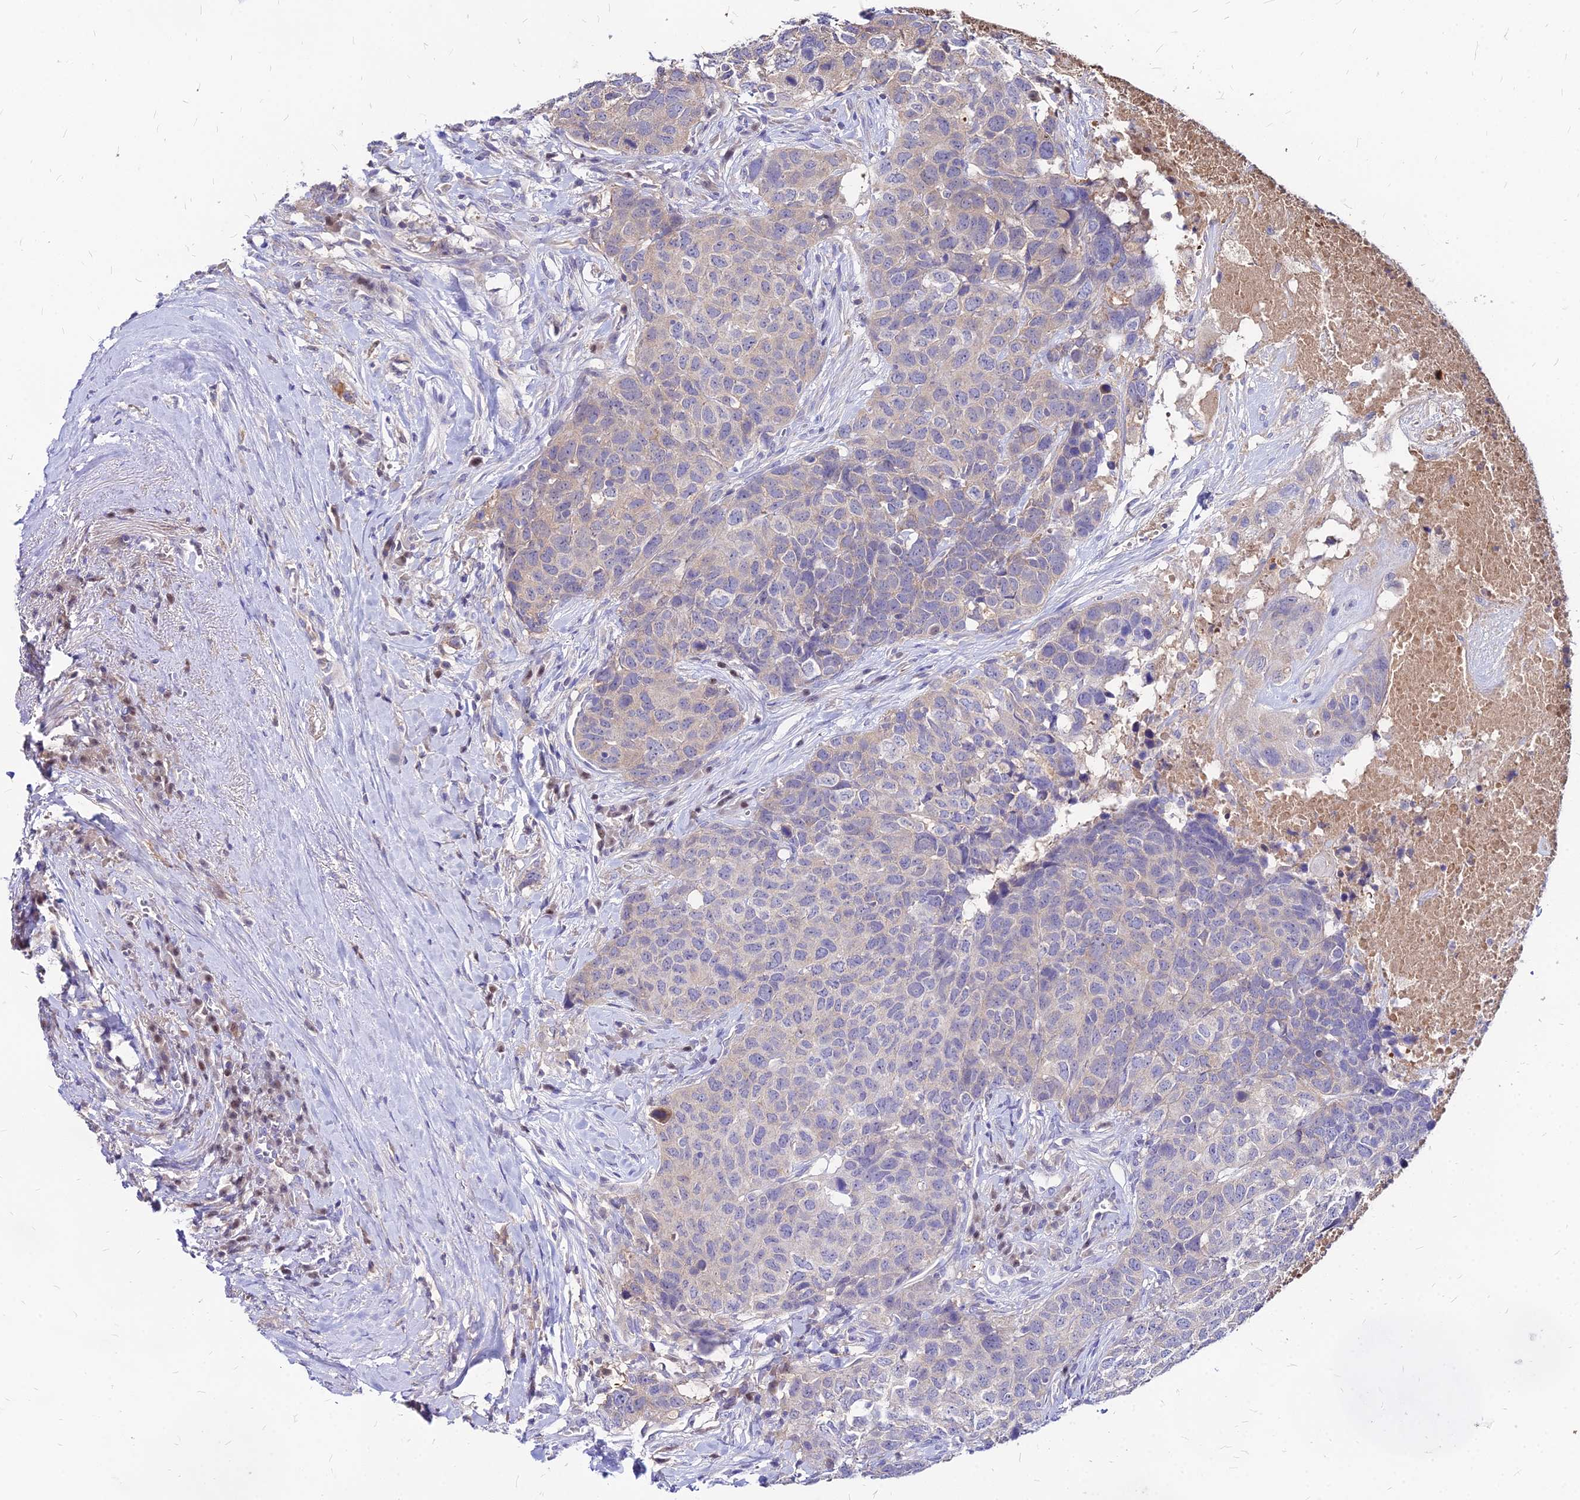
{"staining": {"intensity": "weak", "quantity": "<25%", "location": "cytoplasmic/membranous"}, "tissue": "head and neck cancer", "cell_type": "Tumor cells", "image_type": "cancer", "snomed": [{"axis": "morphology", "description": "Squamous cell carcinoma, NOS"}, {"axis": "topography", "description": "Head-Neck"}], "caption": "Head and neck cancer stained for a protein using immunohistochemistry (IHC) demonstrates no staining tumor cells.", "gene": "ACSM6", "patient": {"sex": "male", "age": 66}}